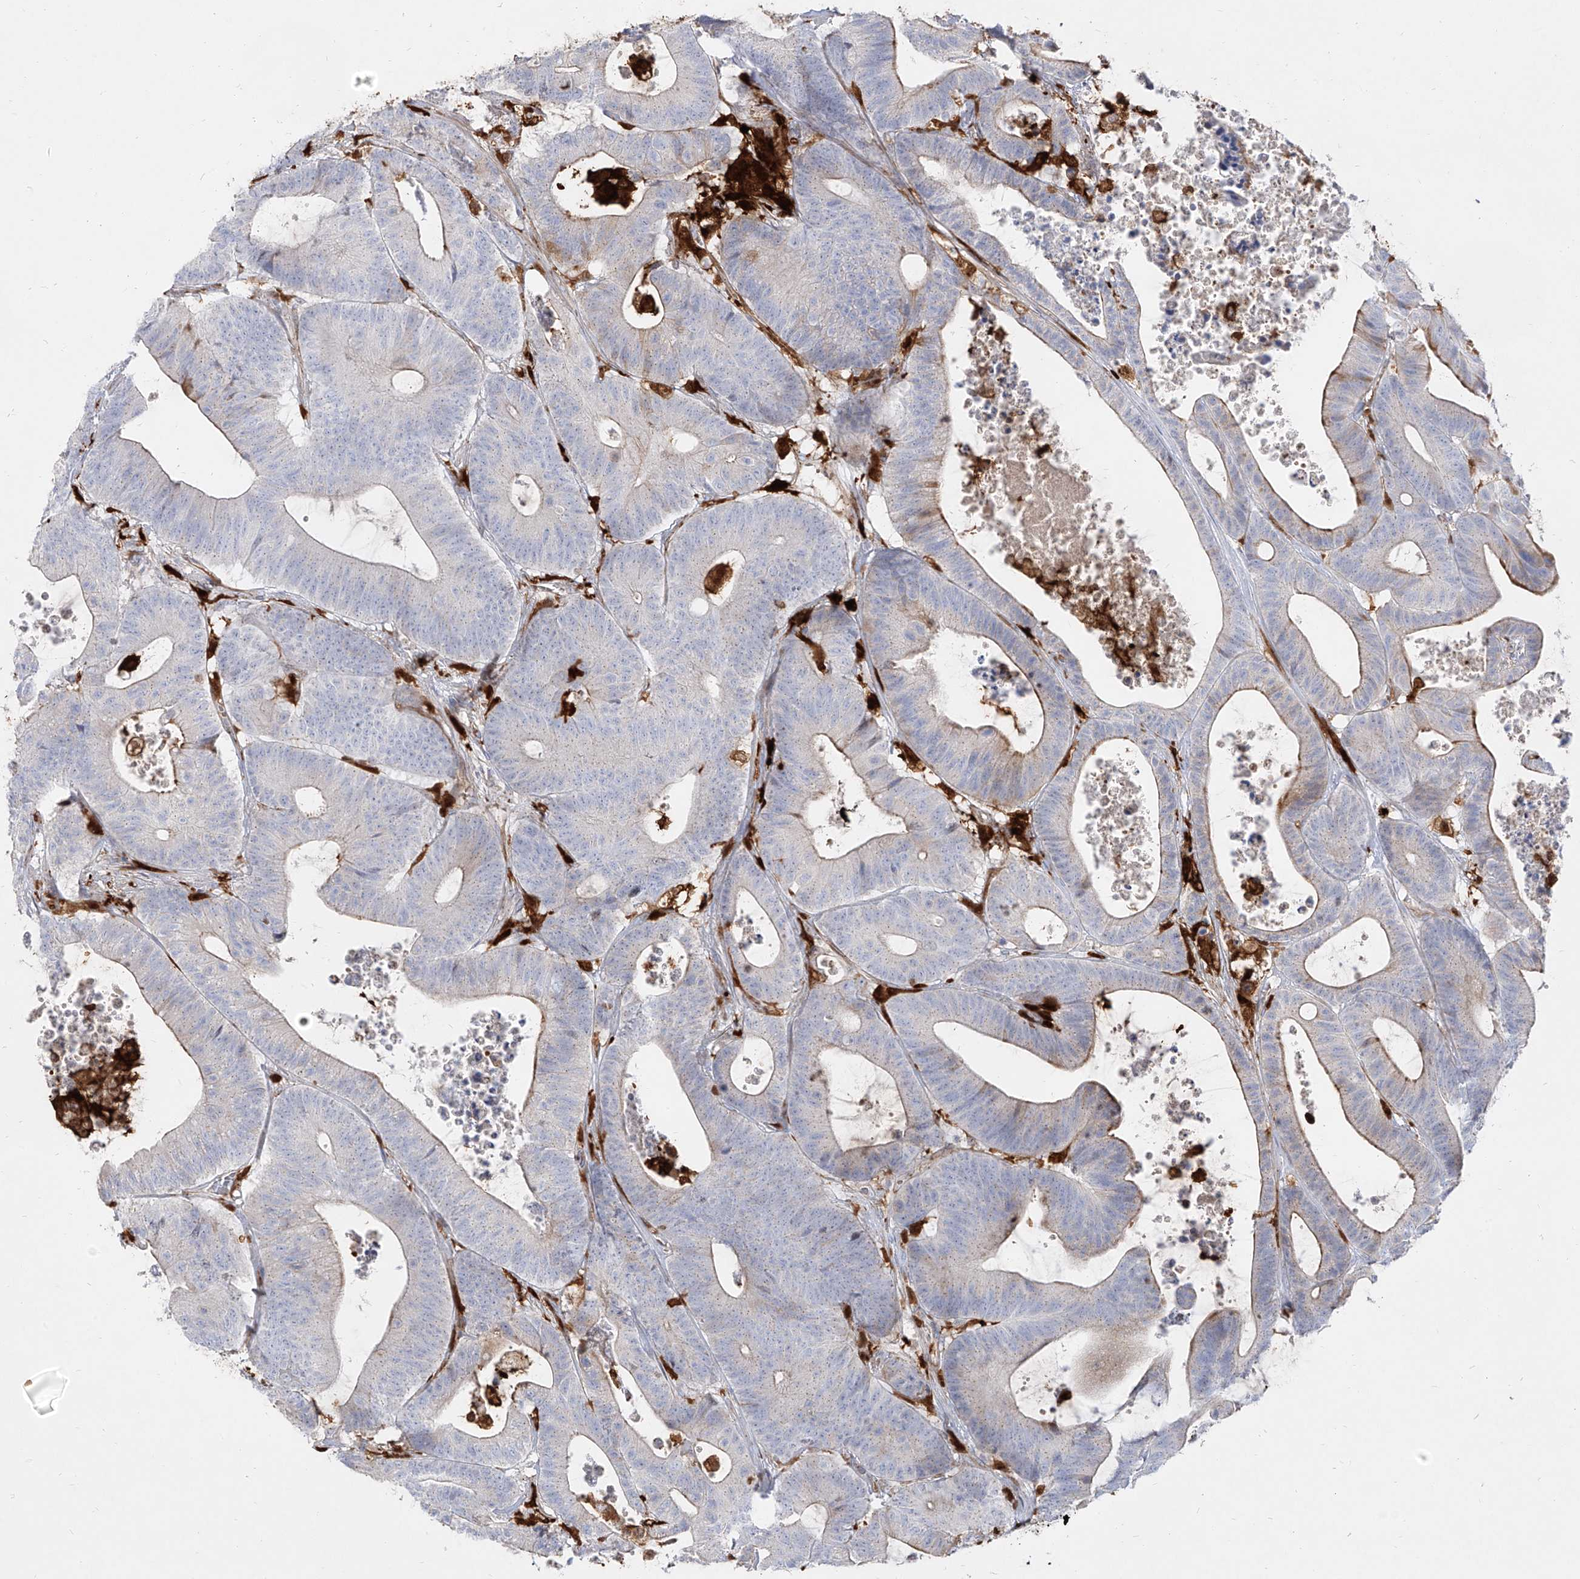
{"staining": {"intensity": "moderate", "quantity": "<25%", "location": "cytoplasmic/membranous"}, "tissue": "colorectal cancer", "cell_type": "Tumor cells", "image_type": "cancer", "snomed": [{"axis": "morphology", "description": "Adenocarcinoma, NOS"}, {"axis": "topography", "description": "Colon"}], "caption": "The image shows a brown stain indicating the presence of a protein in the cytoplasmic/membranous of tumor cells in colorectal cancer.", "gene": "KYNU", "patient": {"sex": "female", "age": 84}}